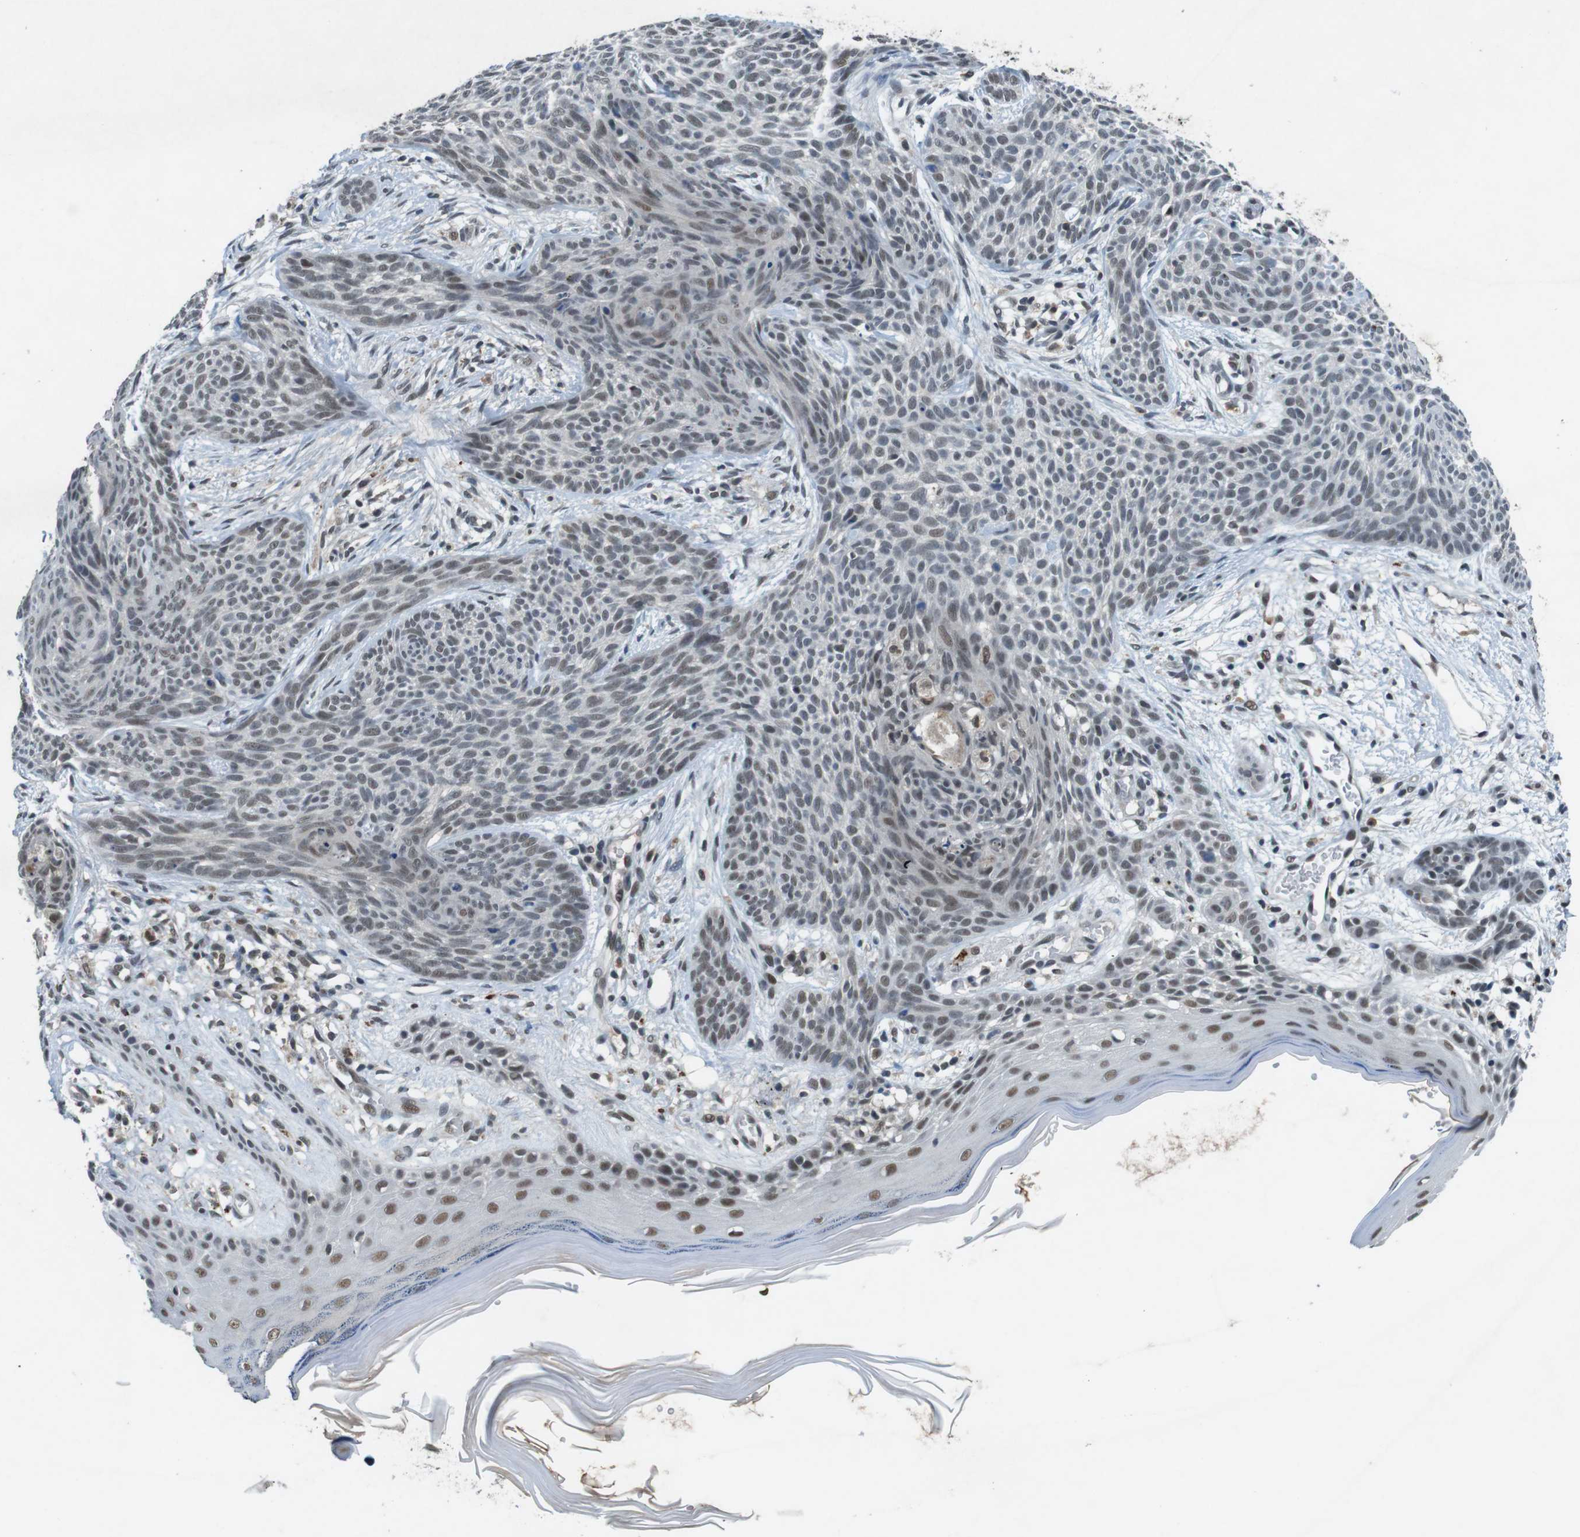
{"staining": {"intensity": "weak", "quantity": "25%-75%", "location": "nuclear"}, "tissue": "skin cancer", "cell_type": "Tumor cells", "image_type": "cancer", "snomed": [{"axis": "morphology", "description": "Basal cell carcinoma"}, {"axis": "topography", "description": "Skin"}], "caption": "Tumor cells reveal low levels of weak nuclear staining in about 25%-75% of cells in skin cancer. Nuclei are stained in blue.", "gene": "USP7", "patient": {"sex": "female", "age": 59}}